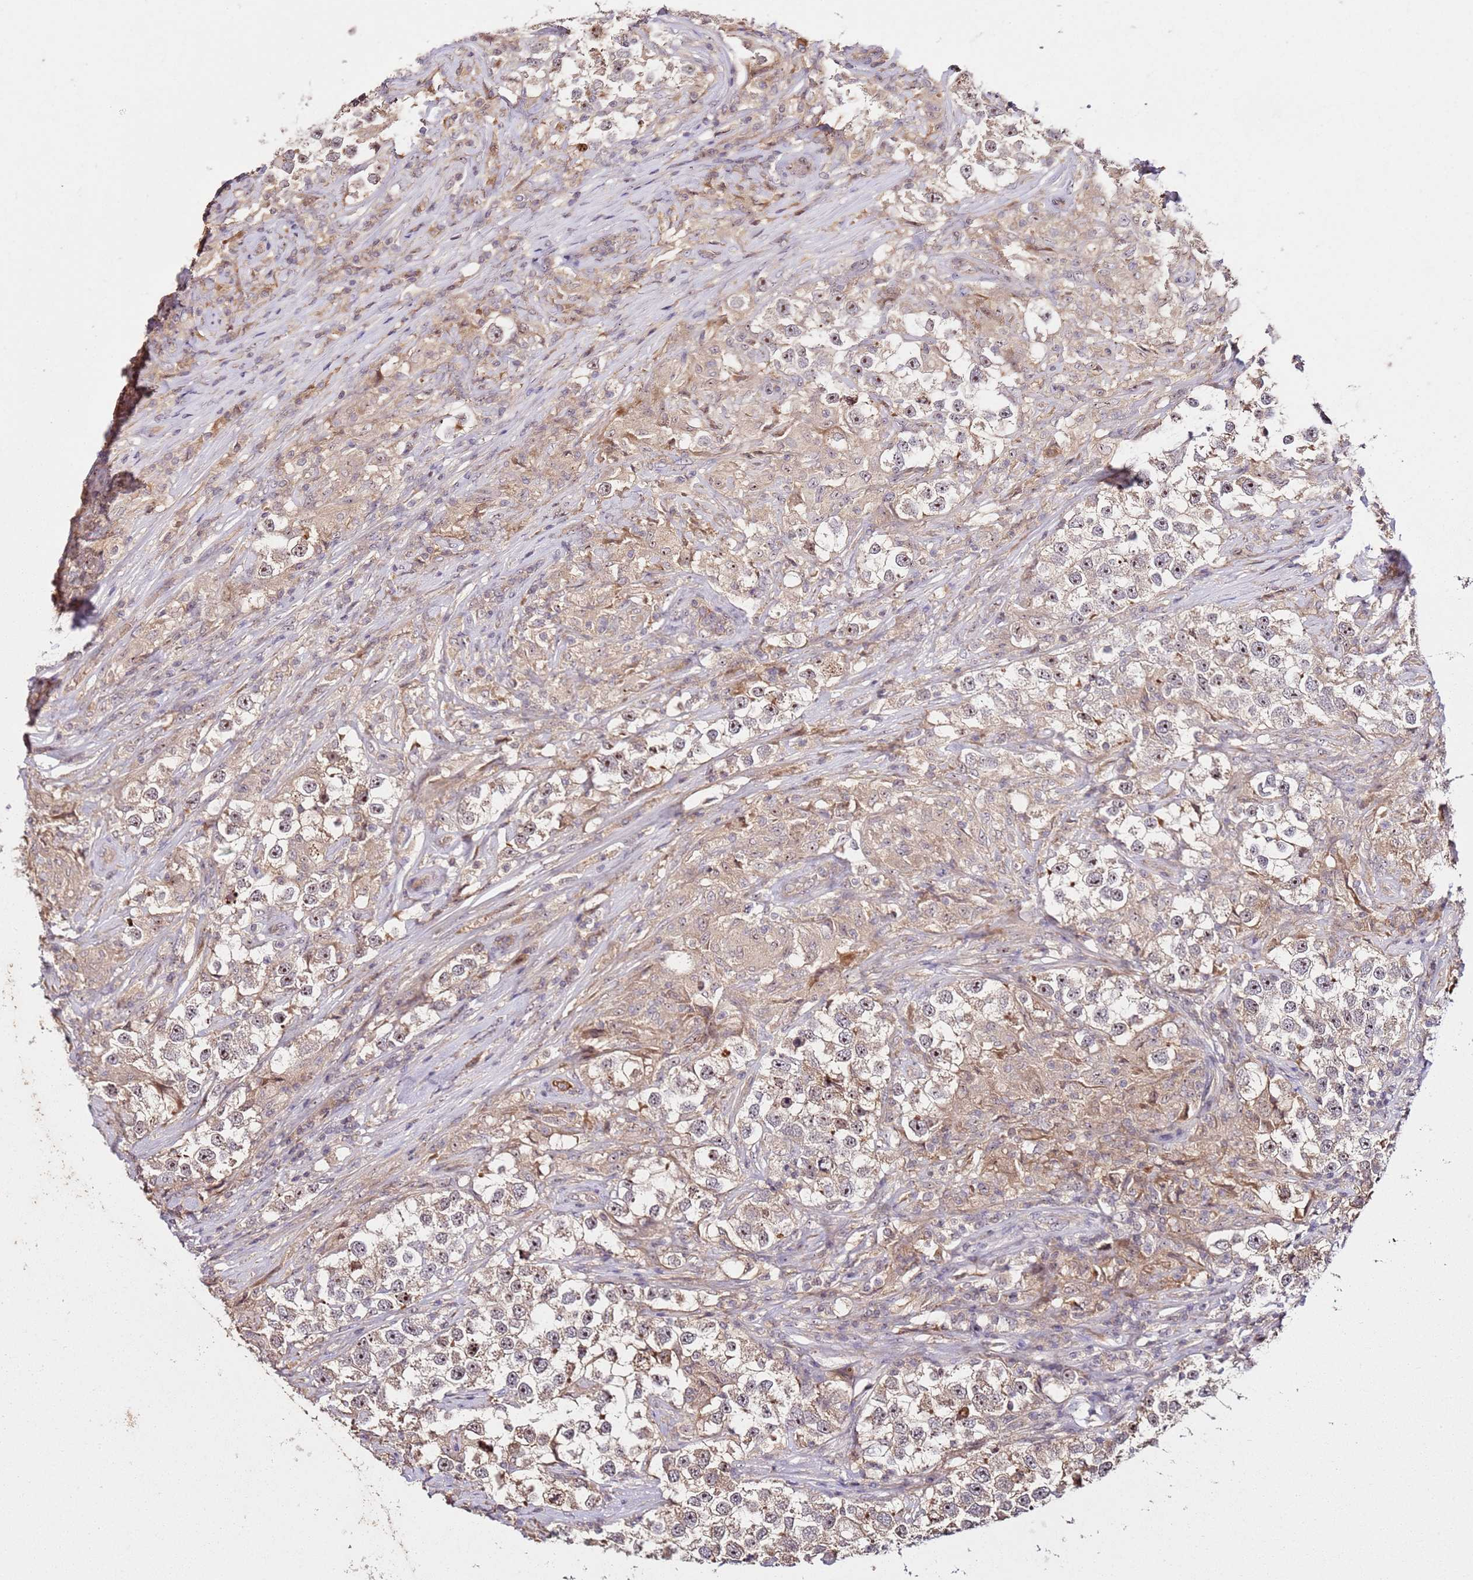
{"staining": {"intensity": "moderate", "quantity": ">75%", "location": "cytoplasmic/membranous,nuclear"}, "tissue": "testis cancer", "cell_type": "Tumor cells", "image_type": "cancer", "snomed": [{"axis": "morphology", "description": "Seminoma, NOS"}, {"axis": "topography", "description": "Testis"}], "caption": "Testis cancer (seminoma) stained with DAB IHC exhibits medium levels of moderate cytoplasmic/membranous and nuclear positivity in approximately >75% of tumor cells.", "gene": "DDX27", "patient": {"sex": "male", "age": 46}}